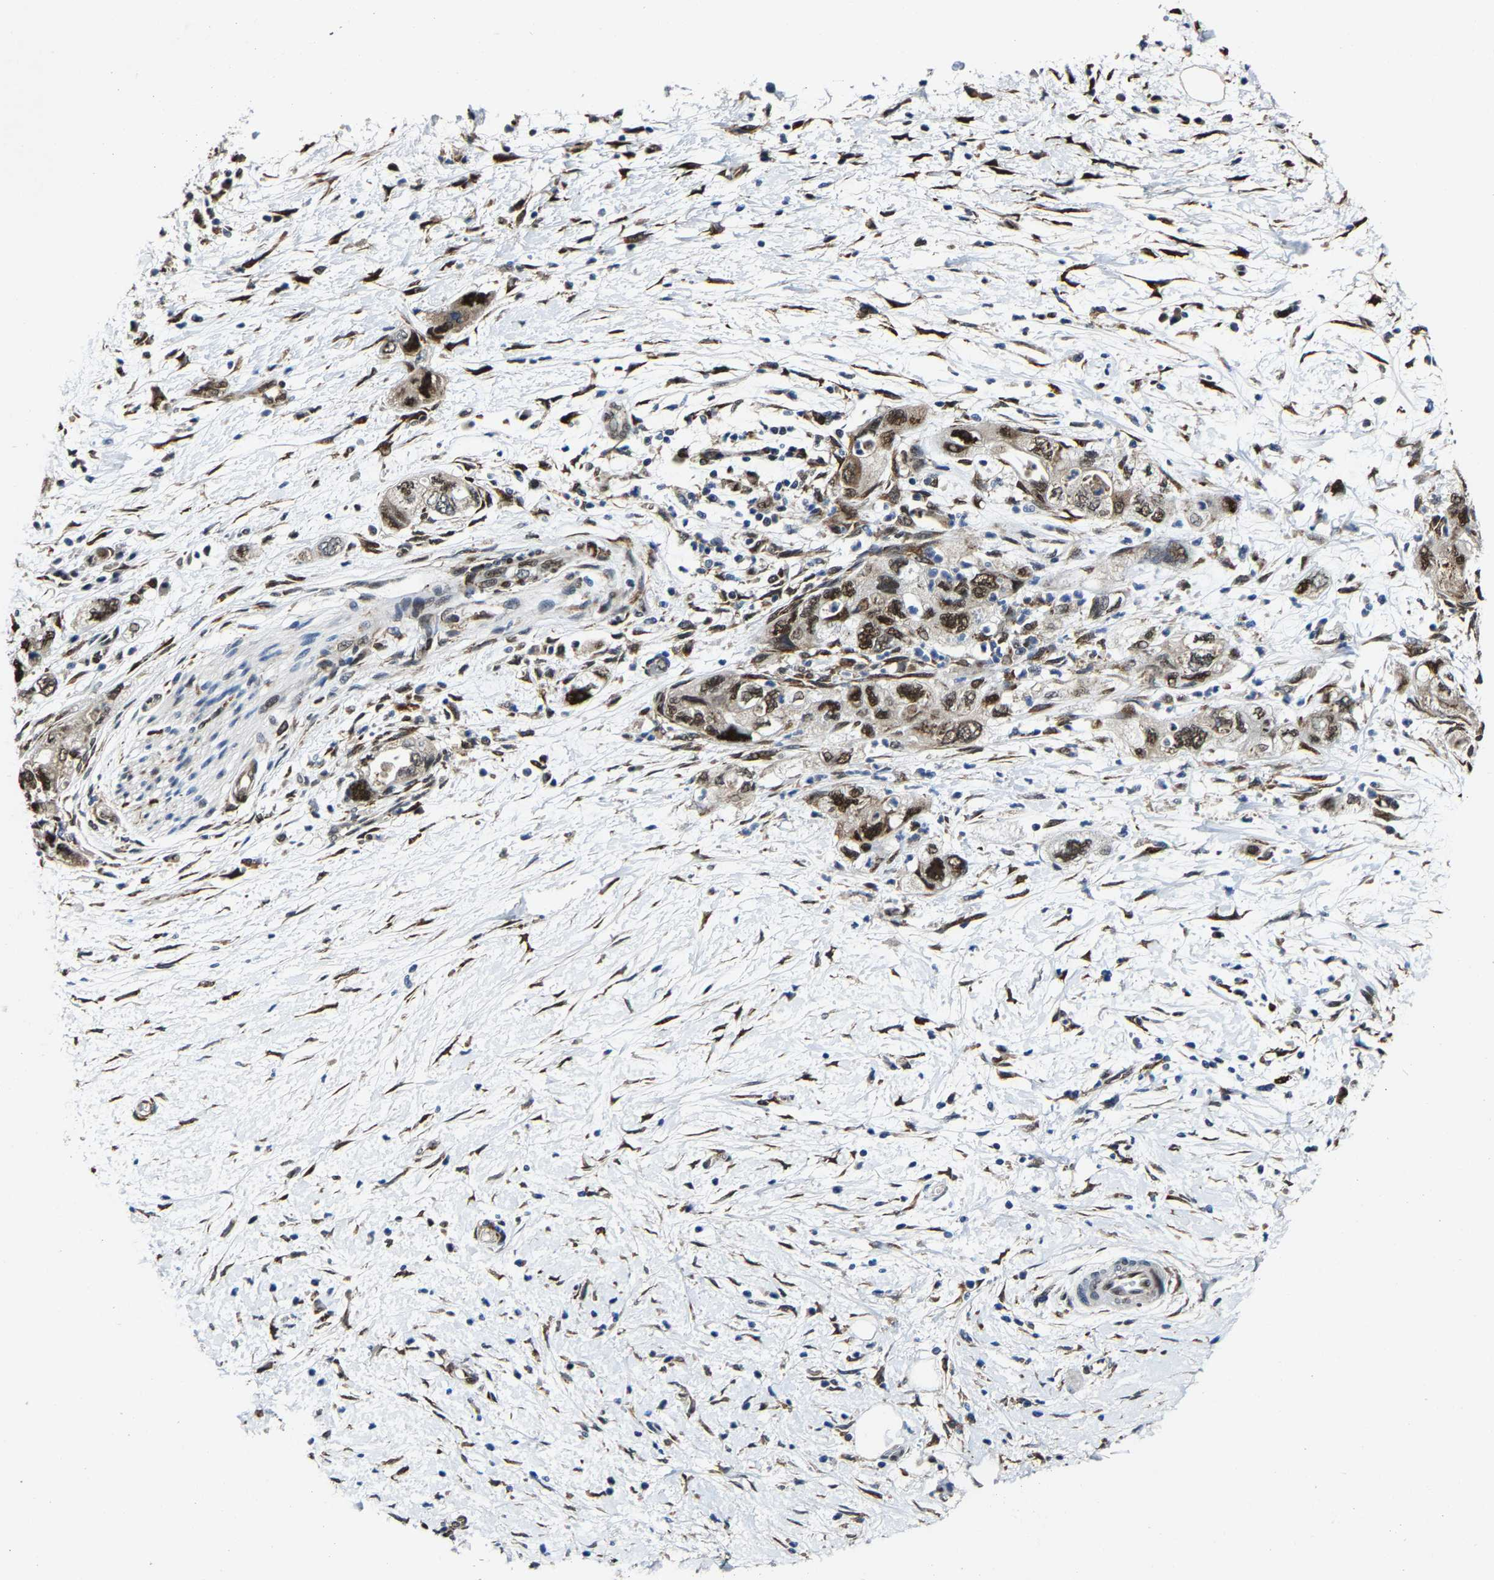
{"staining": {"intensity": "strong", "quantity": "25%-75%", "location": "nuclear"}, "tissue": "pancreatic cancer", "cell_type": "Tumor cells", "image_type": "cancer", "snomed": [{"axis": "morphology", "description": "Adenocarcinoma, NOS"}, {"axis": "topography", "description": "Pancreas"}], "caption": "Immunohistochemistry image of pancreatic cancer (adenocarcinoma) stained for a protein (brown), which displays high levels of strong nuclear staining in about 25%-75% of tumor cells.", "gene": "METTL1", "patient": {"sex": "female", "age": 73}}